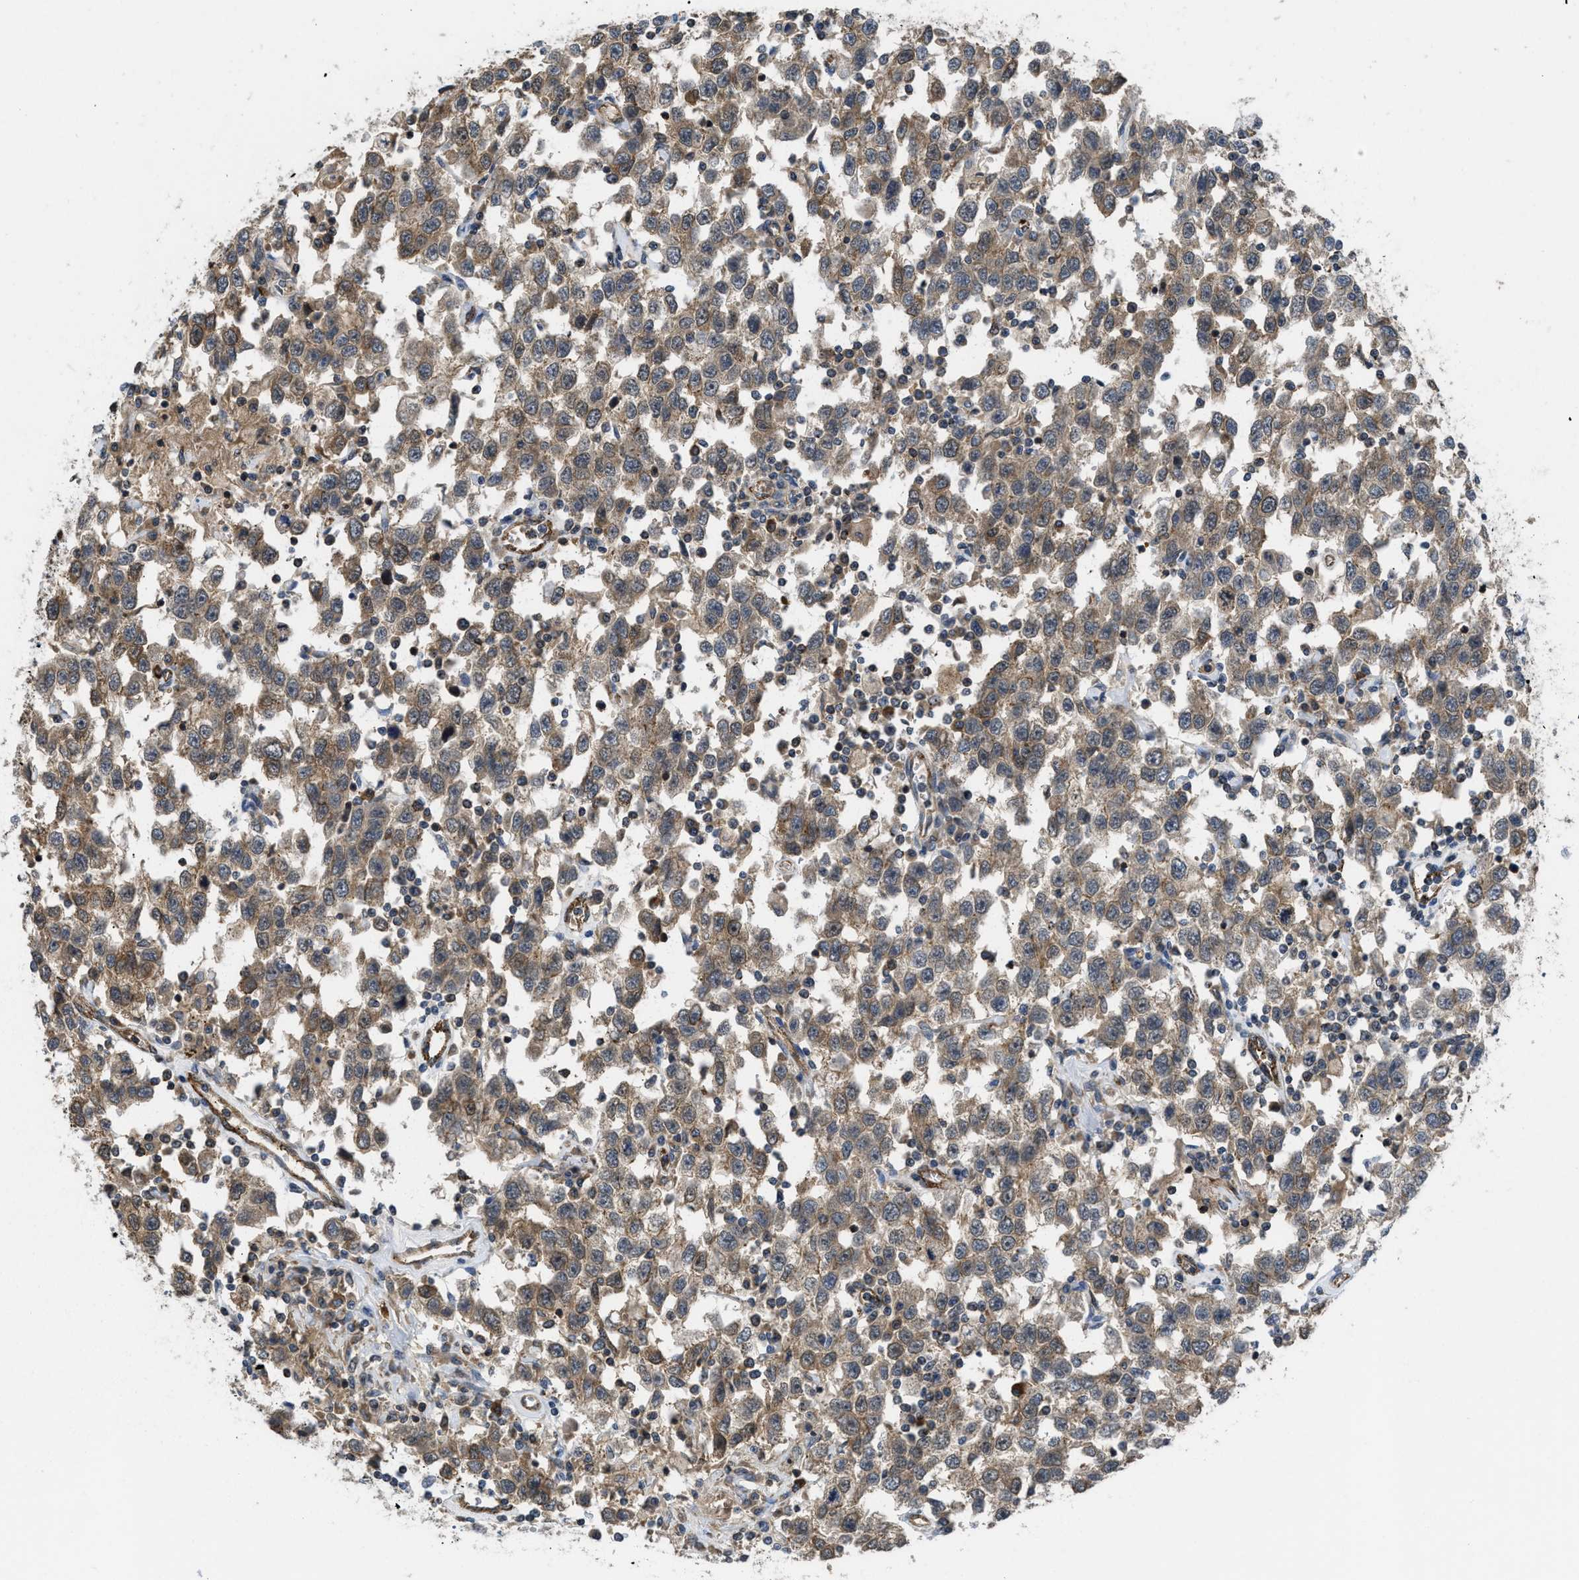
{"staining": {"intensity": "moderate", "quantity": ">75%", "location": "cytoplasmic/membranous"}, "tissue": "testis cancer", "cell_type": "Tumor cells", "image_type": "cancer", "snomed": [{"axis": "morphology", "description": "Seminoma, NOS"}, {"axis": "topography", "description": "Testis"}], "caption": "A brown stain highlights moderate cytoplasmic/membranous positivity of a protein in testis cancer tumor cells.", "gene": "GPATCH2L", "patient": {"sex": "male", "age": 41}}